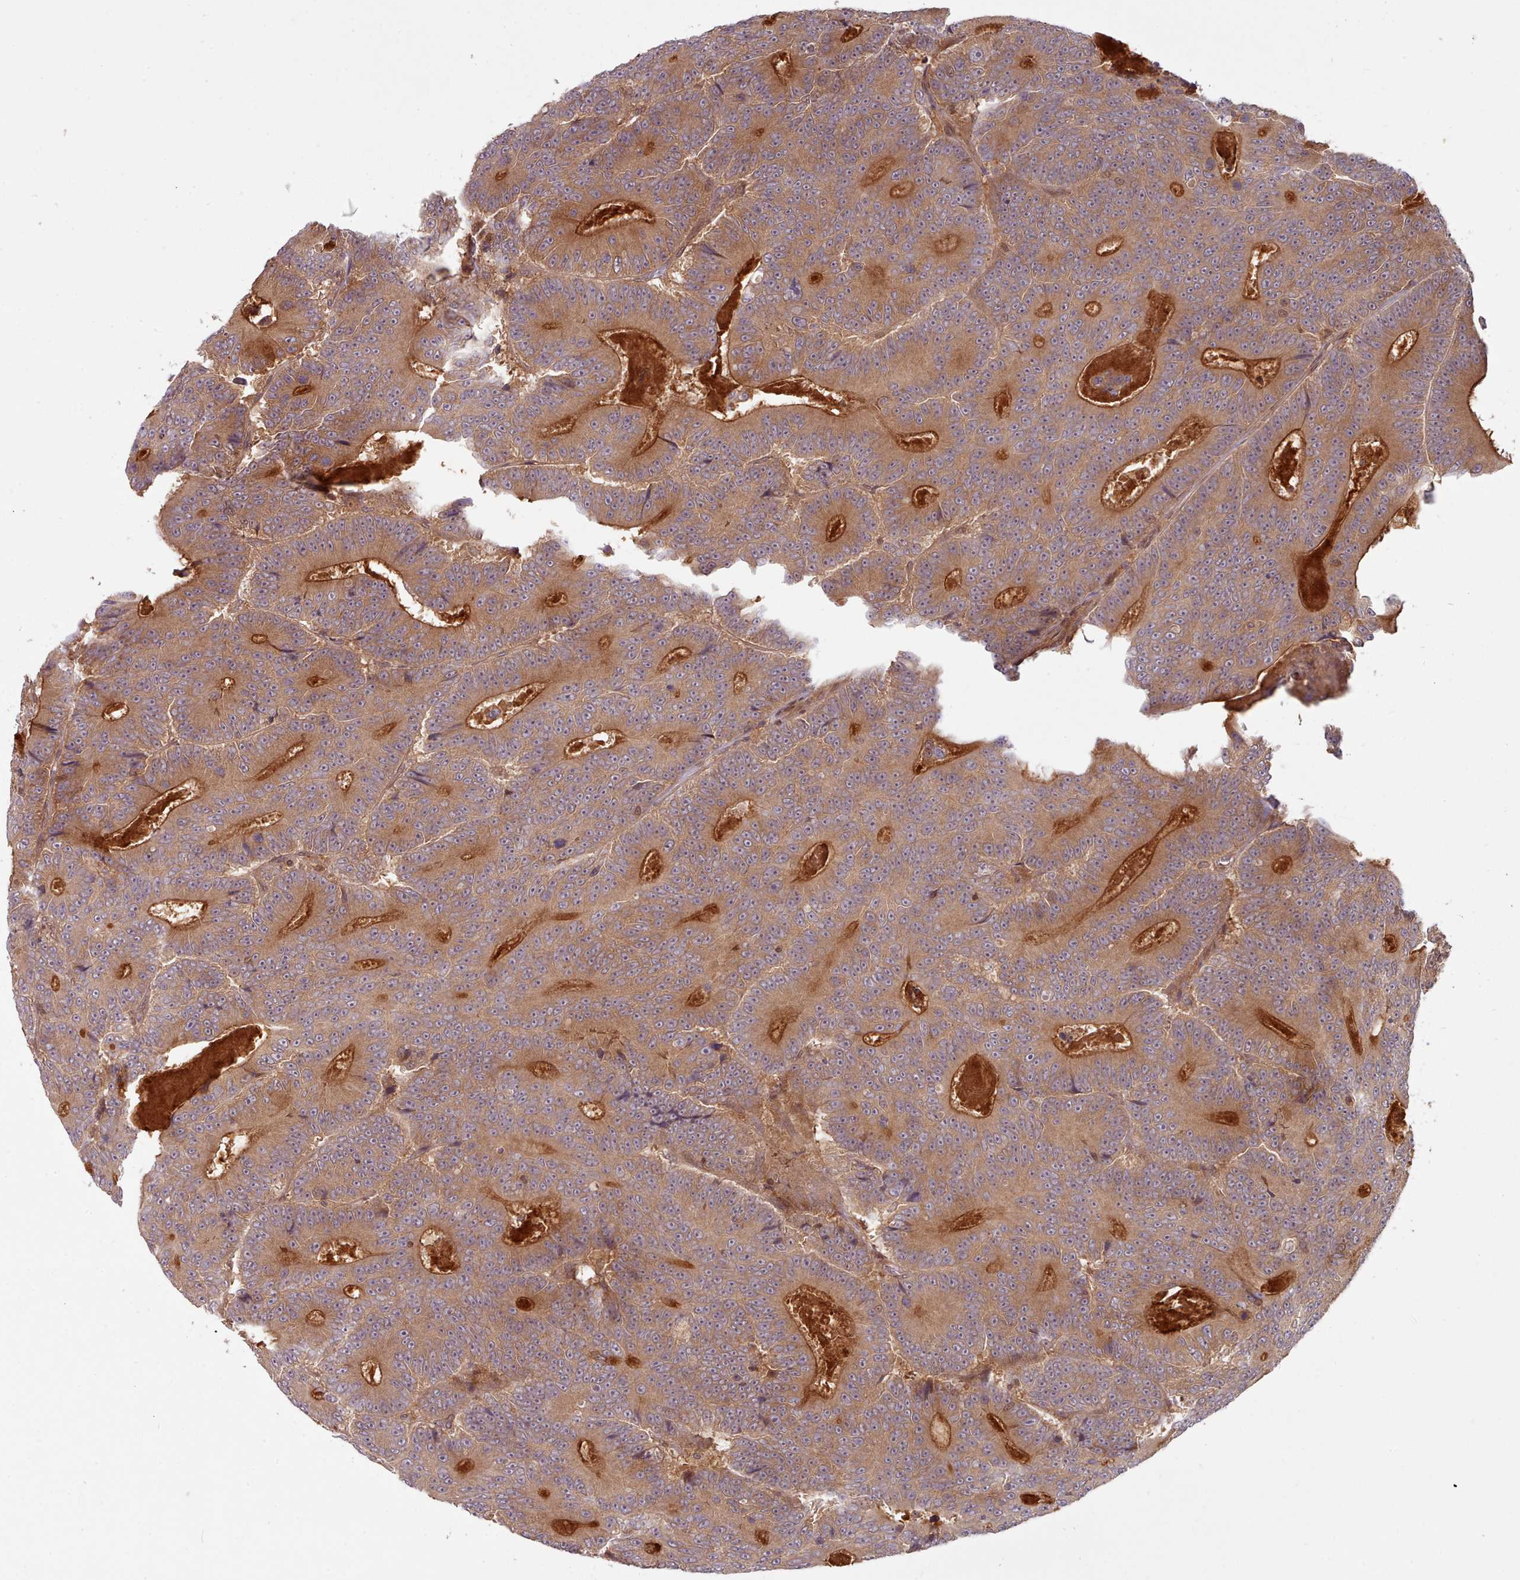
{"staining": {"intensity": "strong", "quantity": "25%-75%", "location": "cytoplasmic/membranous"}, "tissue": "colorectal cancer", "cell_type": "Tumor cells", "image_type": "cancer", "snomed": [{"axis": "morphology", "description": "Adenocarcinoma, NOS"}, {"axis": "topography", "description": "Colon"}], "caption": "Colorectal cancer stained with a protein marker reveals strong staining in tumor cells.", "gene": "UBE2G1", "patient": {"sex": "male", "age": 83}}